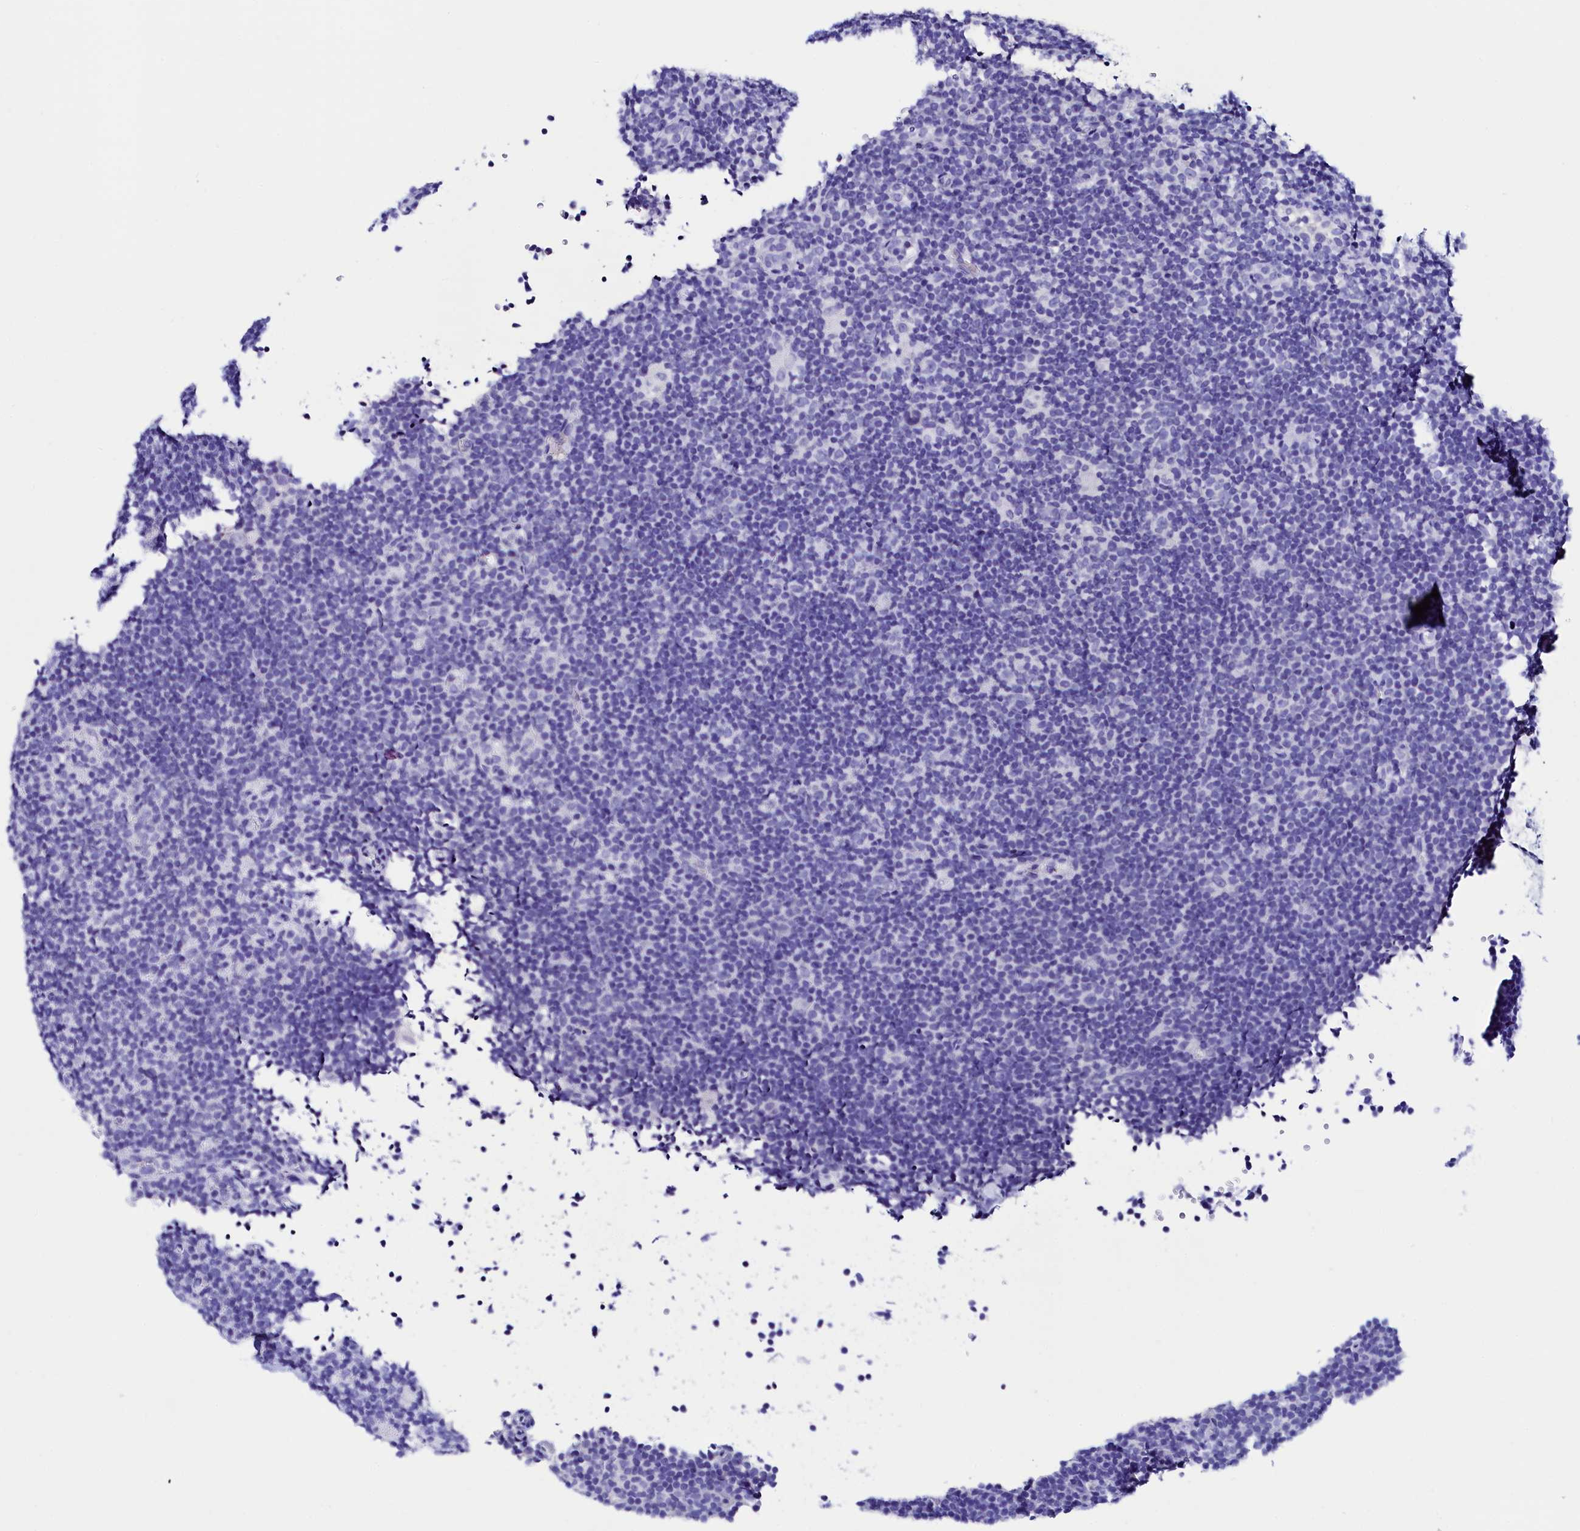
{"staining": {"intensity": "negative", "quantity": "none", "location": "none"}, "tissue": "lymphoma", "cell_type": "Tumor cells", "image_type": "cancer", "snomed": [{"axis": "morphology", "description": "Hodgkin's disease, NOS"}, {"axis": "topography", "description": "Lymph node"}], "caption": "IHC micrograph of neoplastic tissue: human Hodgkin's disease stained with DAB displays no significant protein positivity in tumor cells.", "gene": "HAND1", "patient": {"sex": "female", "age": 57}}